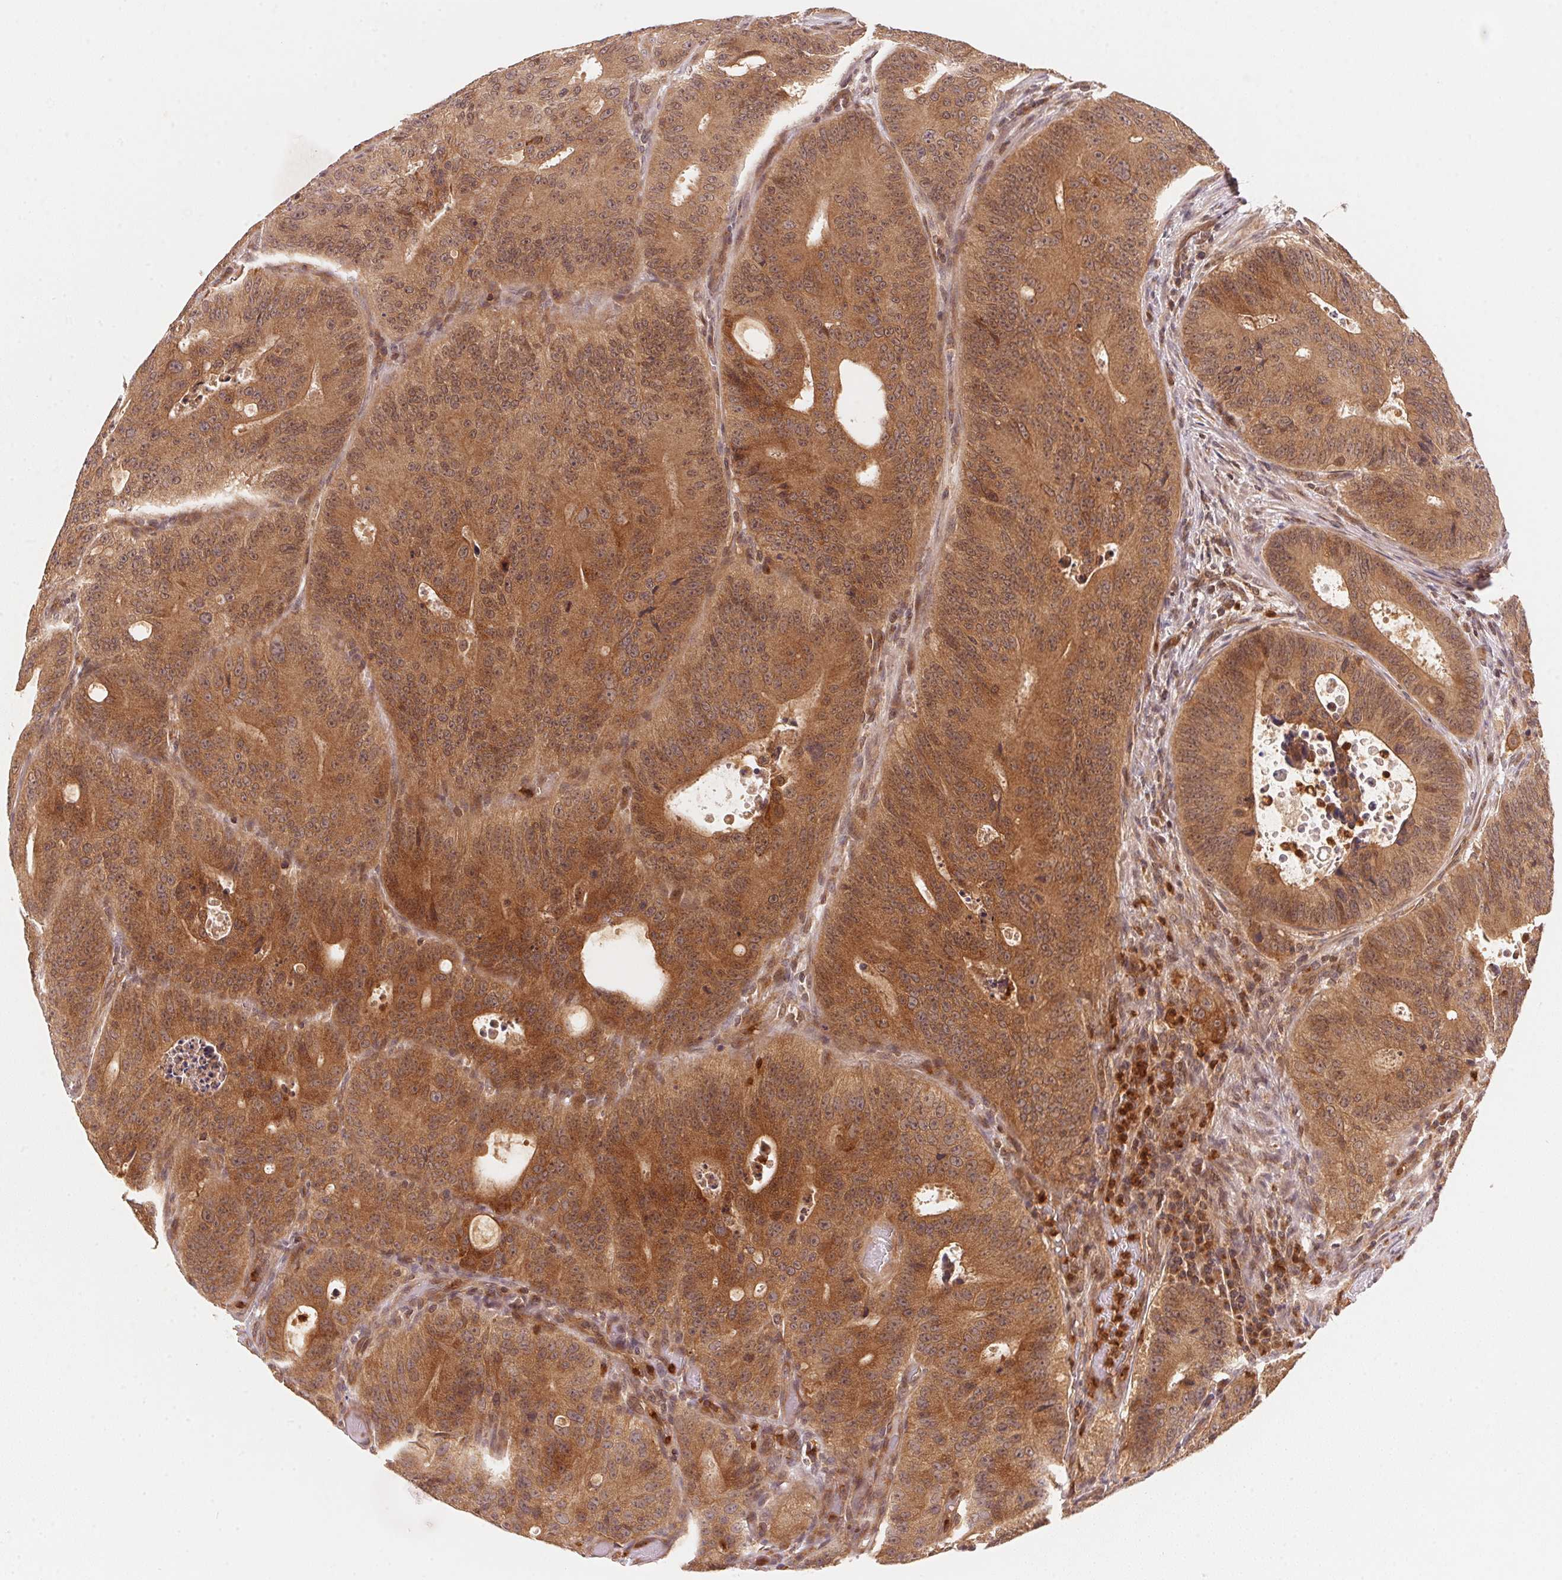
{"staining": {"intensity": "moderate", "quantity": ">75%", "location": "cytoplasmic/membranous,nuclear"}, "tissue": "colorectal cancer", "cell_type": "Tumor cells", "image_type": "cancer", "snomed": [{"axis": "morphology", "description": "Adenocarcinoma, NOS"}, {"axis": "topography", "description": "Colon"}], "caption": "An image showing moderate cytoplasmic/membranous and nuclear staining in approximately >75% of tumor cells in adenocarcinoma (colorectal), as visualized by brown immunohistochemical staining.", "gene": "CCDC102B", "patient": {"sex": "male", "age": 62}}